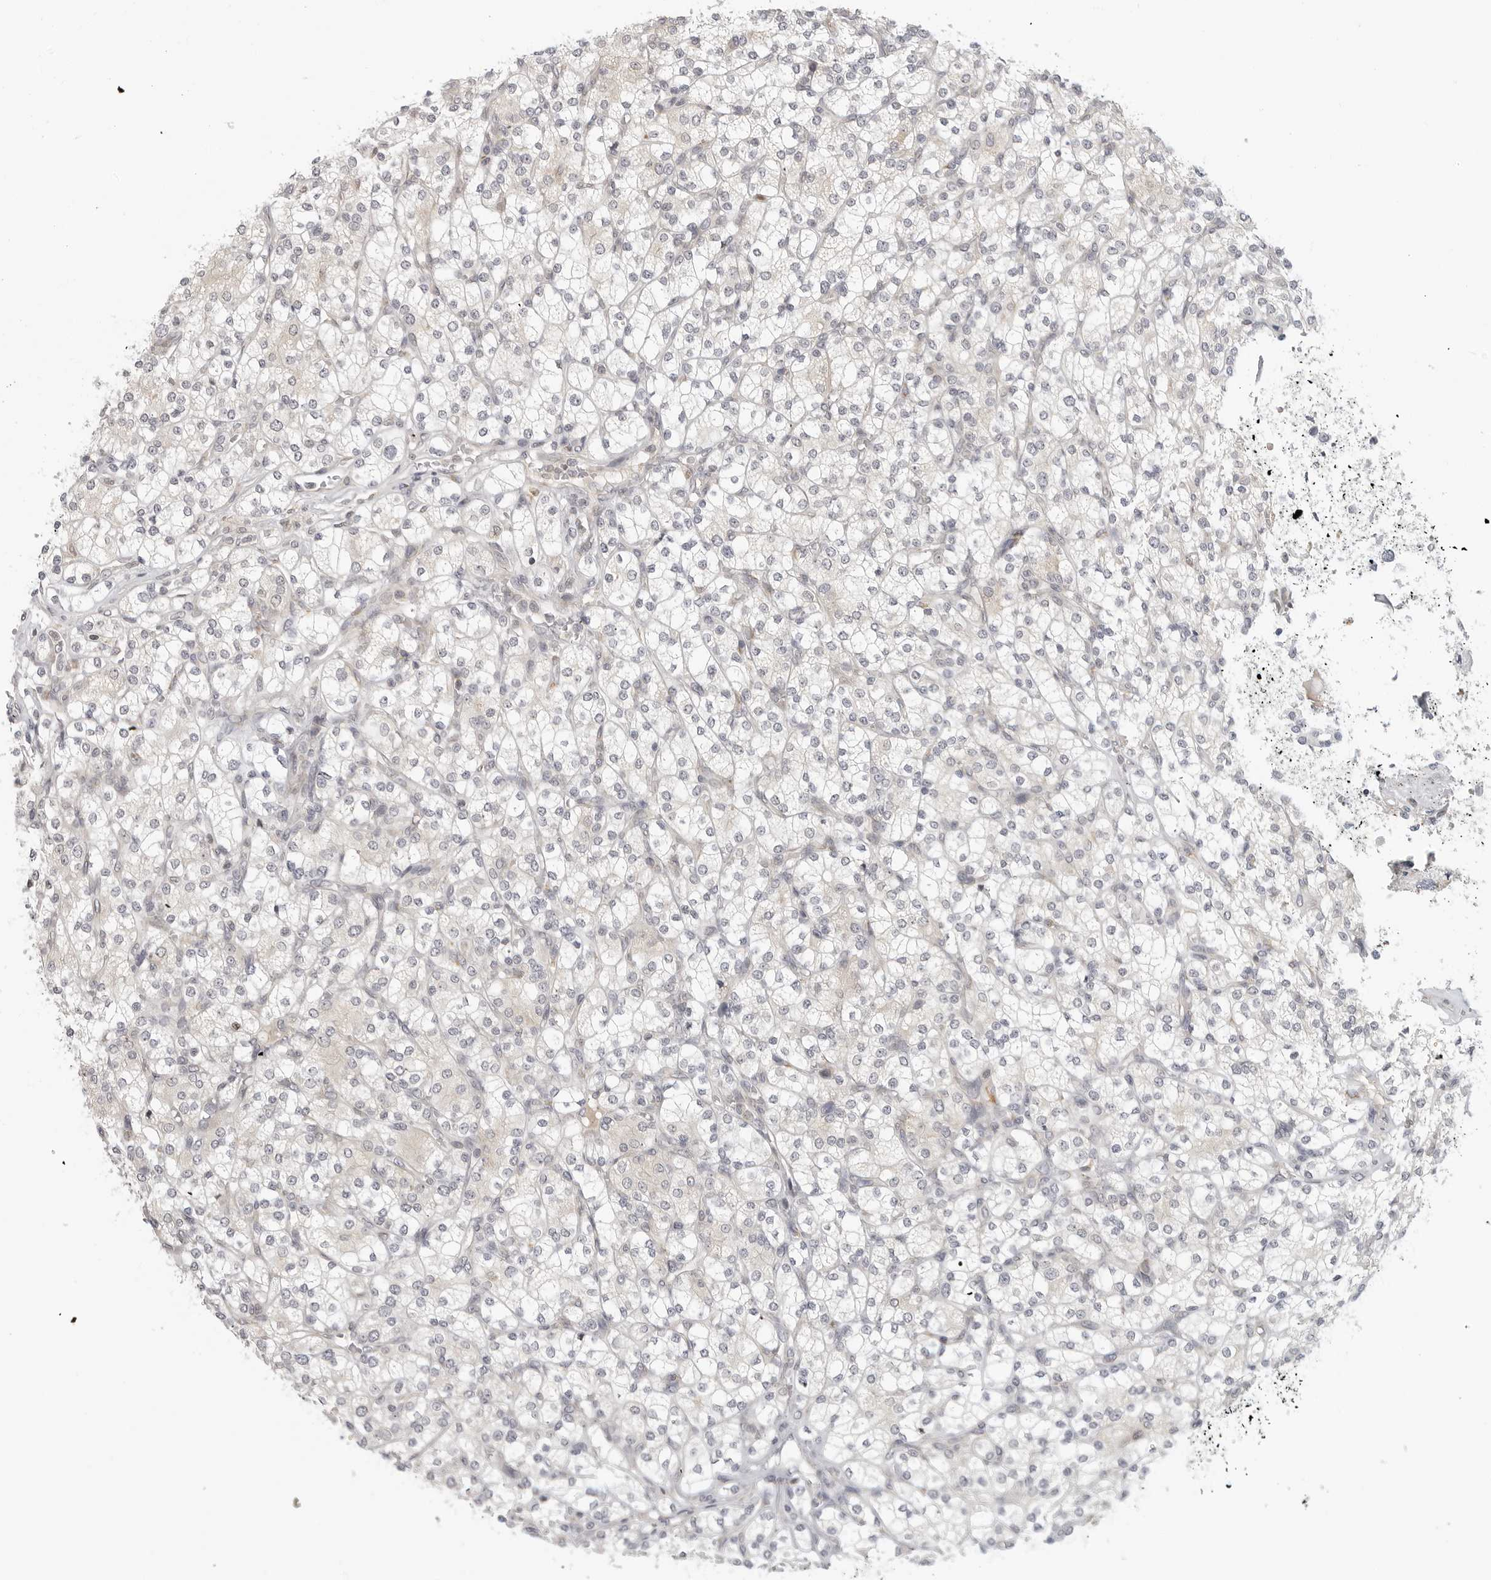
{"staining": {"intensity": "negative", "quantity": "none", "location": "none"}, "tissue": "renal cancer", "cell_type": "Tumor cells", "image_type": "cancer", "snomed": [{"axis": "morphology", "description": "Adenocarcinoma, NOS"}, {"axis": "topography", "description": "Kidney"}], "caption": "A high-resolution micrograph shows immunohistochemistry staining of renal adenocarcinoma, which demonstrates no significant positivity in tumor cells.", "gene": "MAP7D1", "patient": {"sex": "male", "age": 77}}